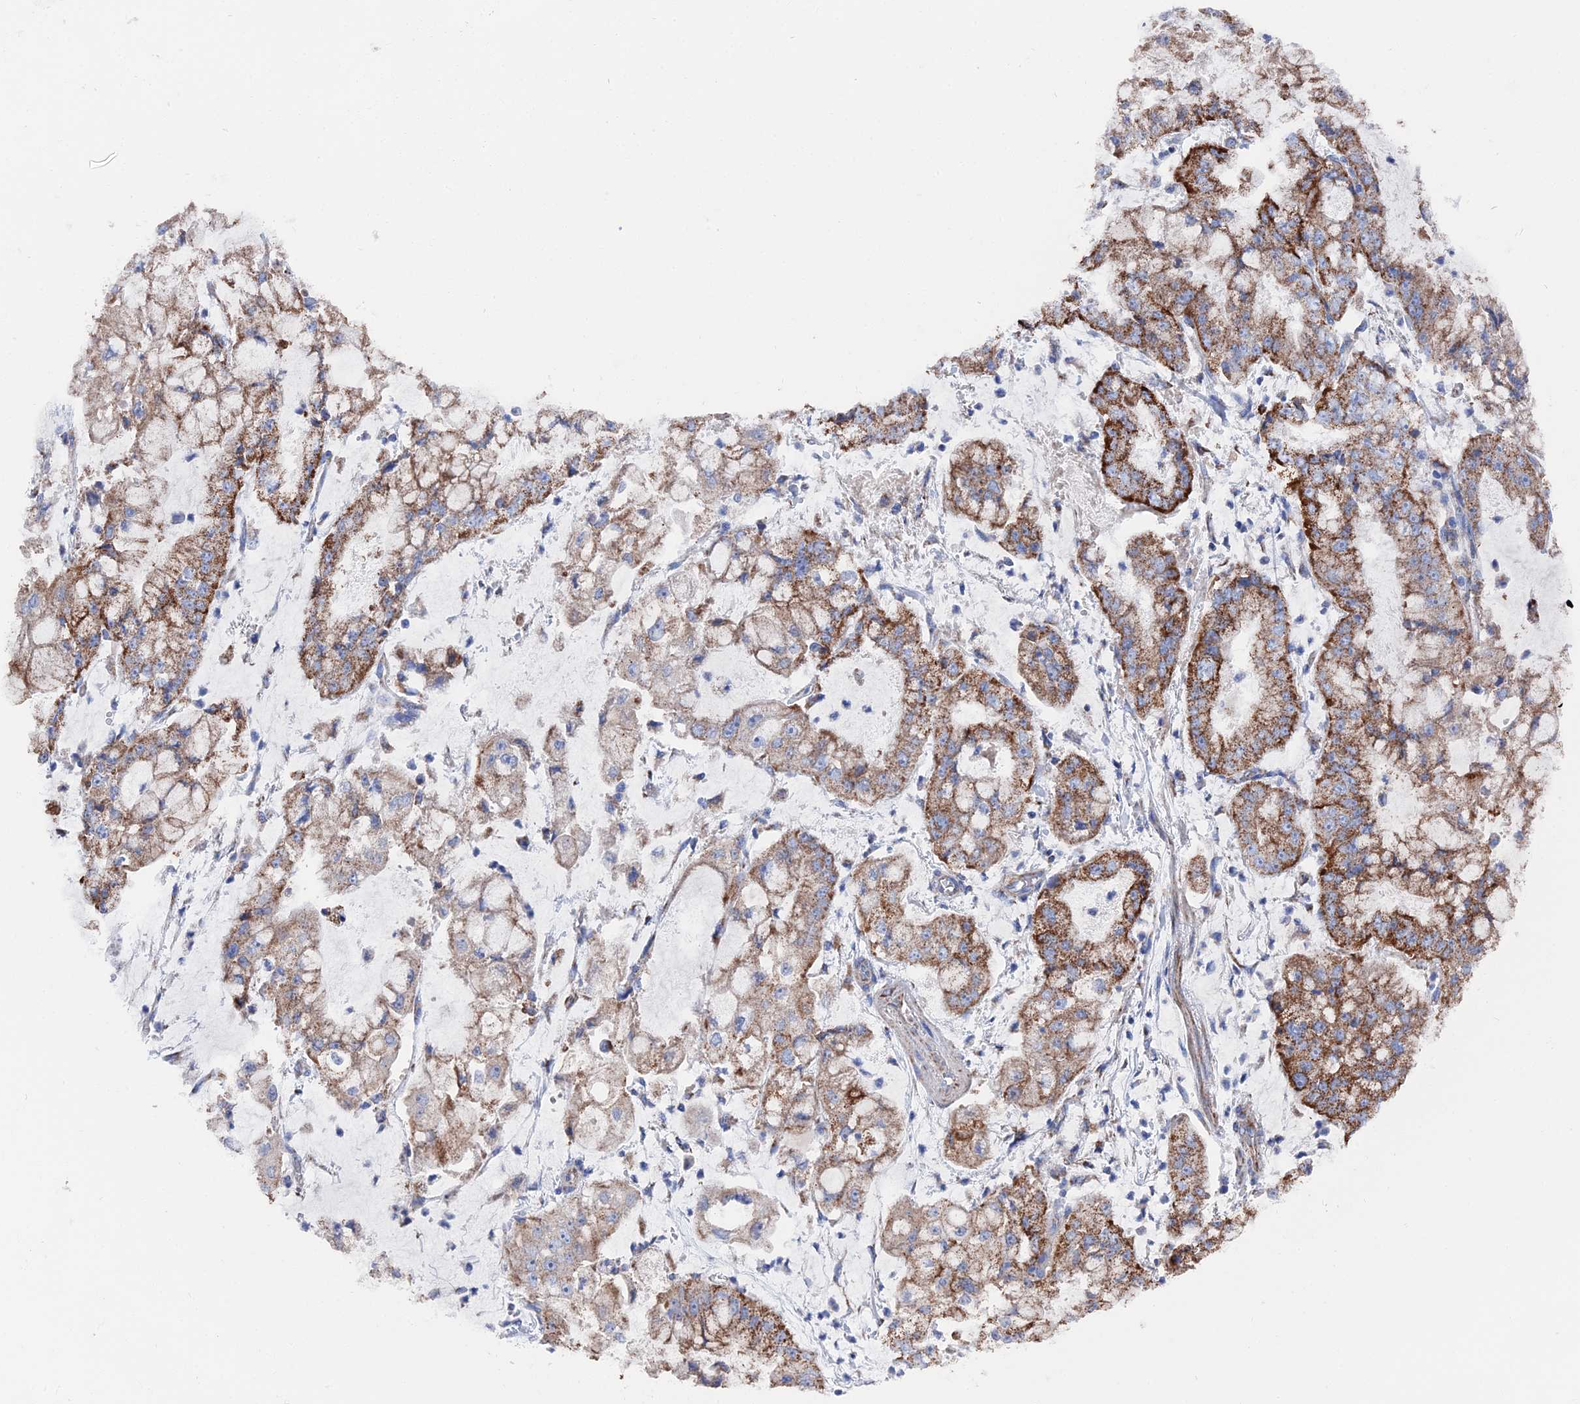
{"staining": {"intensity": "strong", "quantity": ">75%", "location": "cytoplasmic/membranous"}, "tissue": "stomach cancer", "cell_type": "Tumor cells", "image_type": "cancer", "snomed": [{"axis": "morphology", "description": "Adenocarcinoma, NOS"}, {"axis": "topography", "description": "Stomach"}], "caption": "An immunohistochemistry (IHC) photomicrograph of neoplastic tissue is shown. Protein staining in brown labels strong cytoplasmic/membranous positivity in stomach adenocarcinoma within tumor cells.", "gene": "IFT80", "patient": {"sex": "male", "age": 76}}